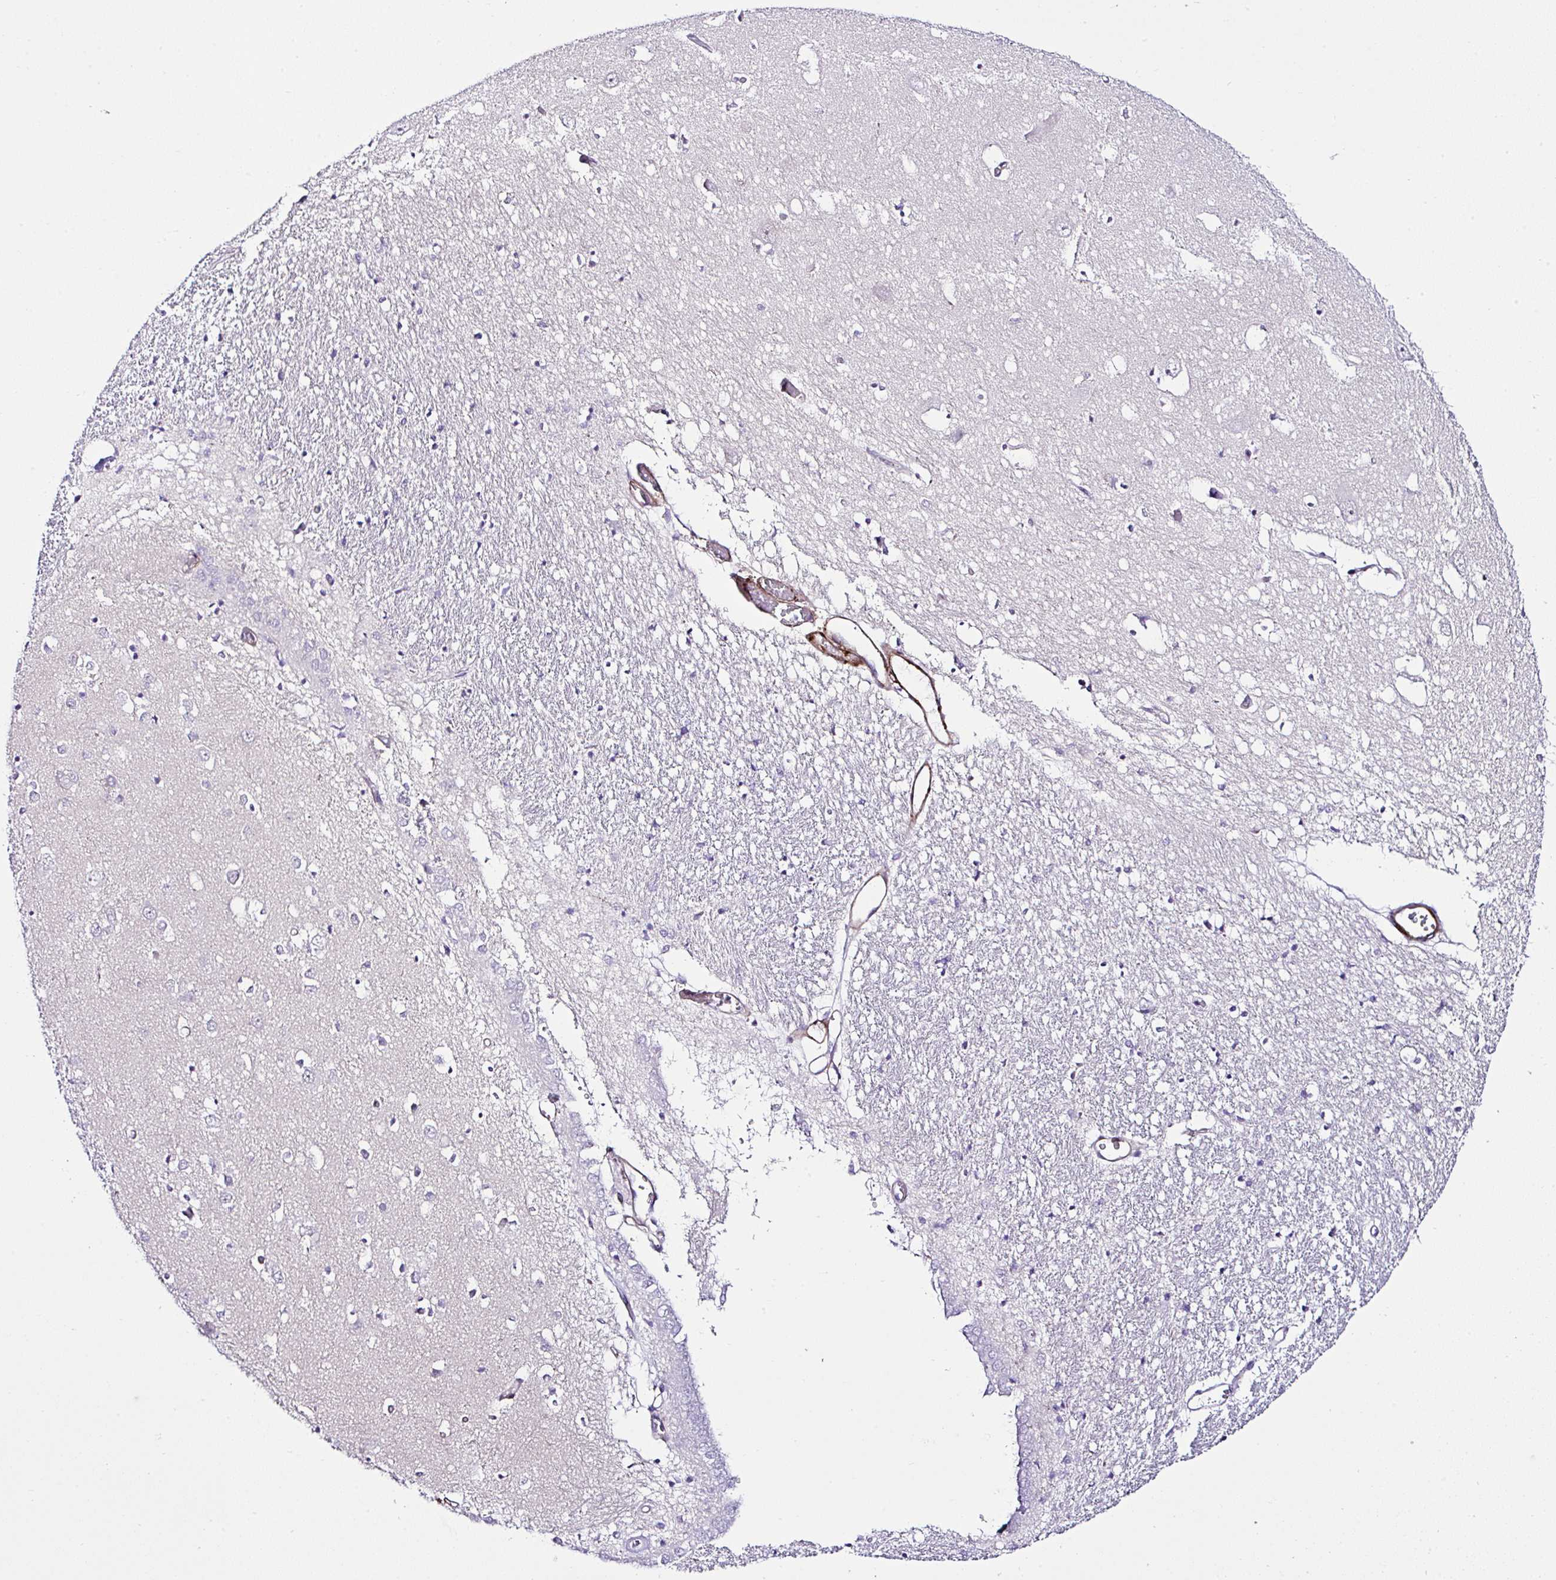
{"staining": {"intensity": "negative", "quantity": "none", "location": "none"}, "tissue": "caudate", "cell_type": "Glial cells", "image_type": "normal", "snomed": [{"axis": "morphology", "description": "Normal tissue, NOS"}, {"axis": "topography", "description": "Lateral ventricle wall"}, {"axis": "topography", "description": "Hippocampus"}], "caption": "Immunohistochemistry image of benign human caudate stained for a protein (brown), which reveals no positivity in glial cells.", "gene": "FBXO34", "patient": {"sex": "female", "age": 63}}